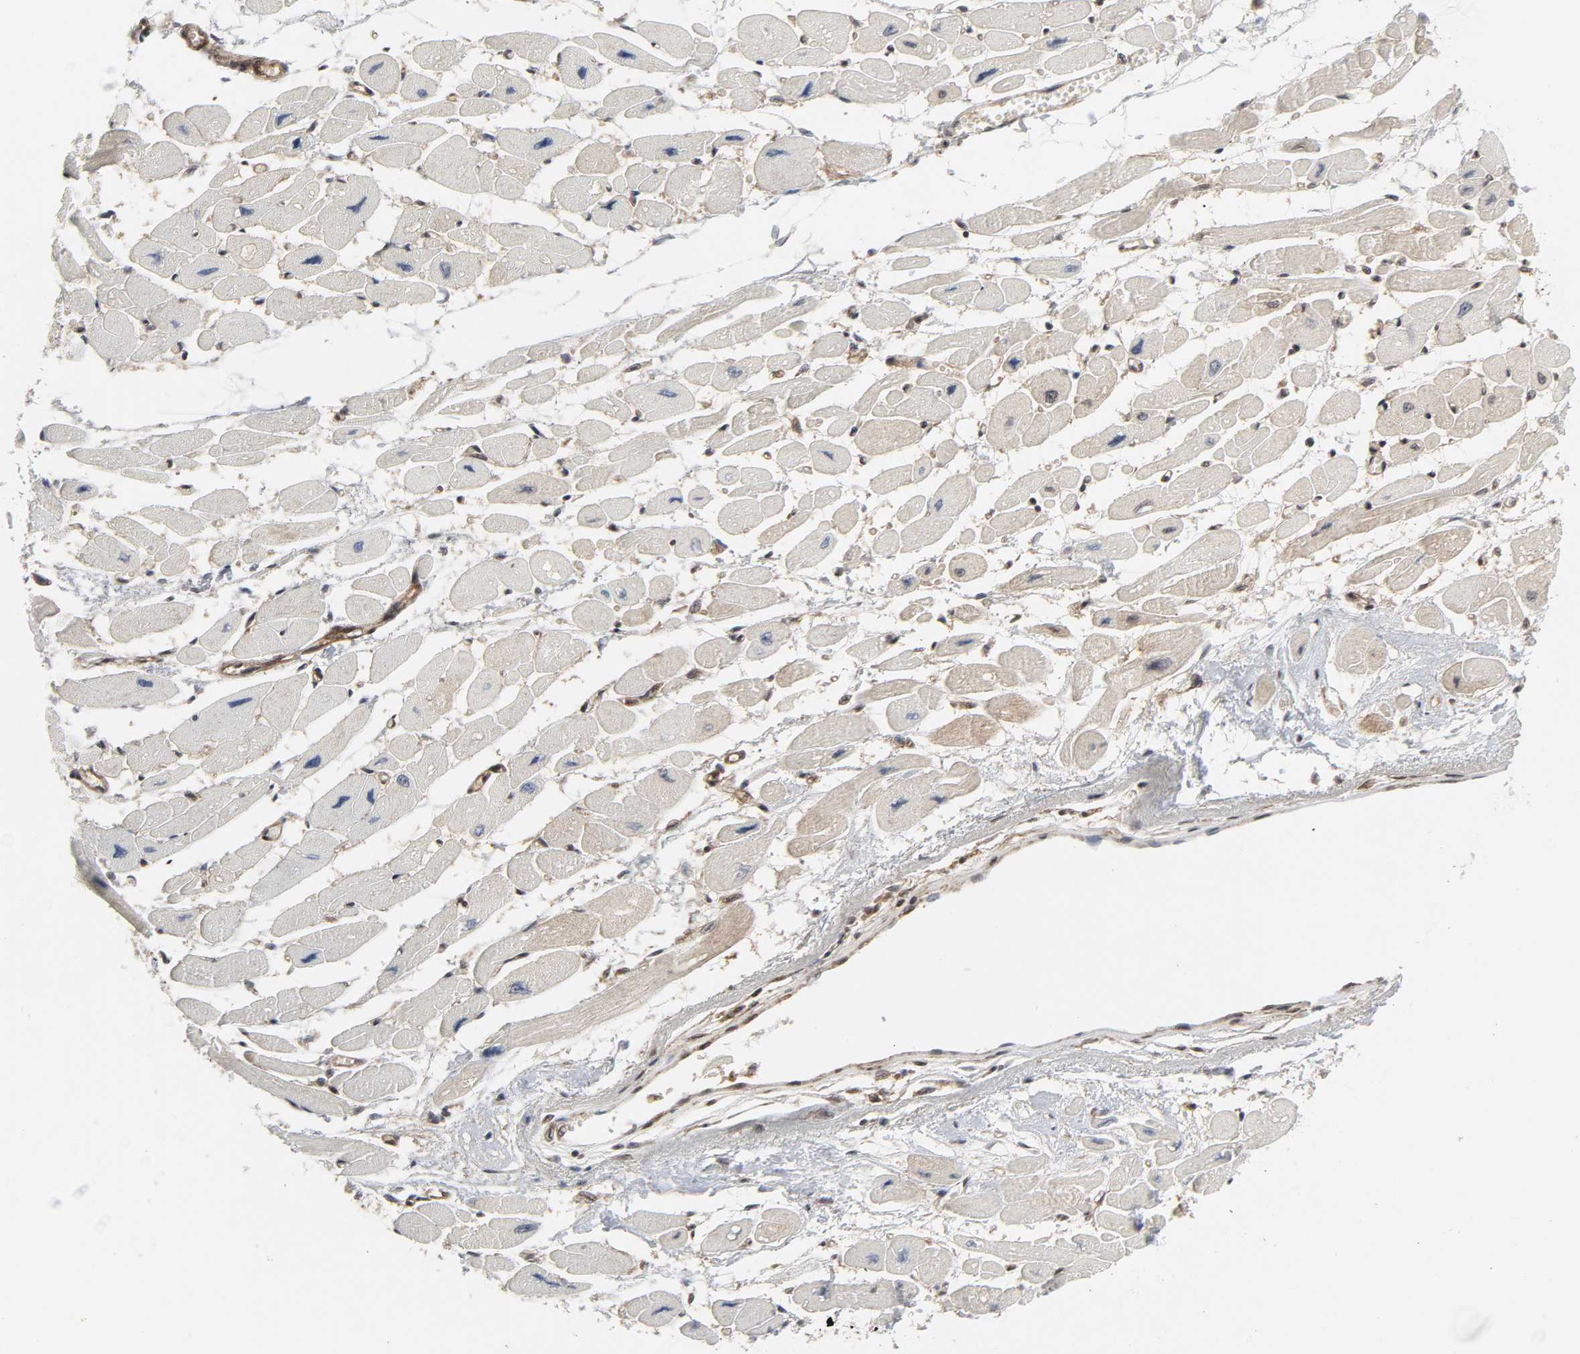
{"staining": {"intensity": "moderate", "quantity": ">75%", "location": "nuclear"}, "tissue": "heart muscle", "cell_type": "Cardiomyocytes", "image_type": "normal", "snomed": [{"axis": "morphology", "description": "Normal tissue, NOS"}, {"axis": "topography", "description": "Heart"}], "caption": "This histopathology image displays benign heart muscle stained with immunohistochemistry (IHC) to label a protein in brown. The nuclear of cardiomyocytes show moderate positivity for the protein. Nuclei are counter-stained blue.", "gene": "GSK3A", "patient": {"sex": "female", "age": 54}}